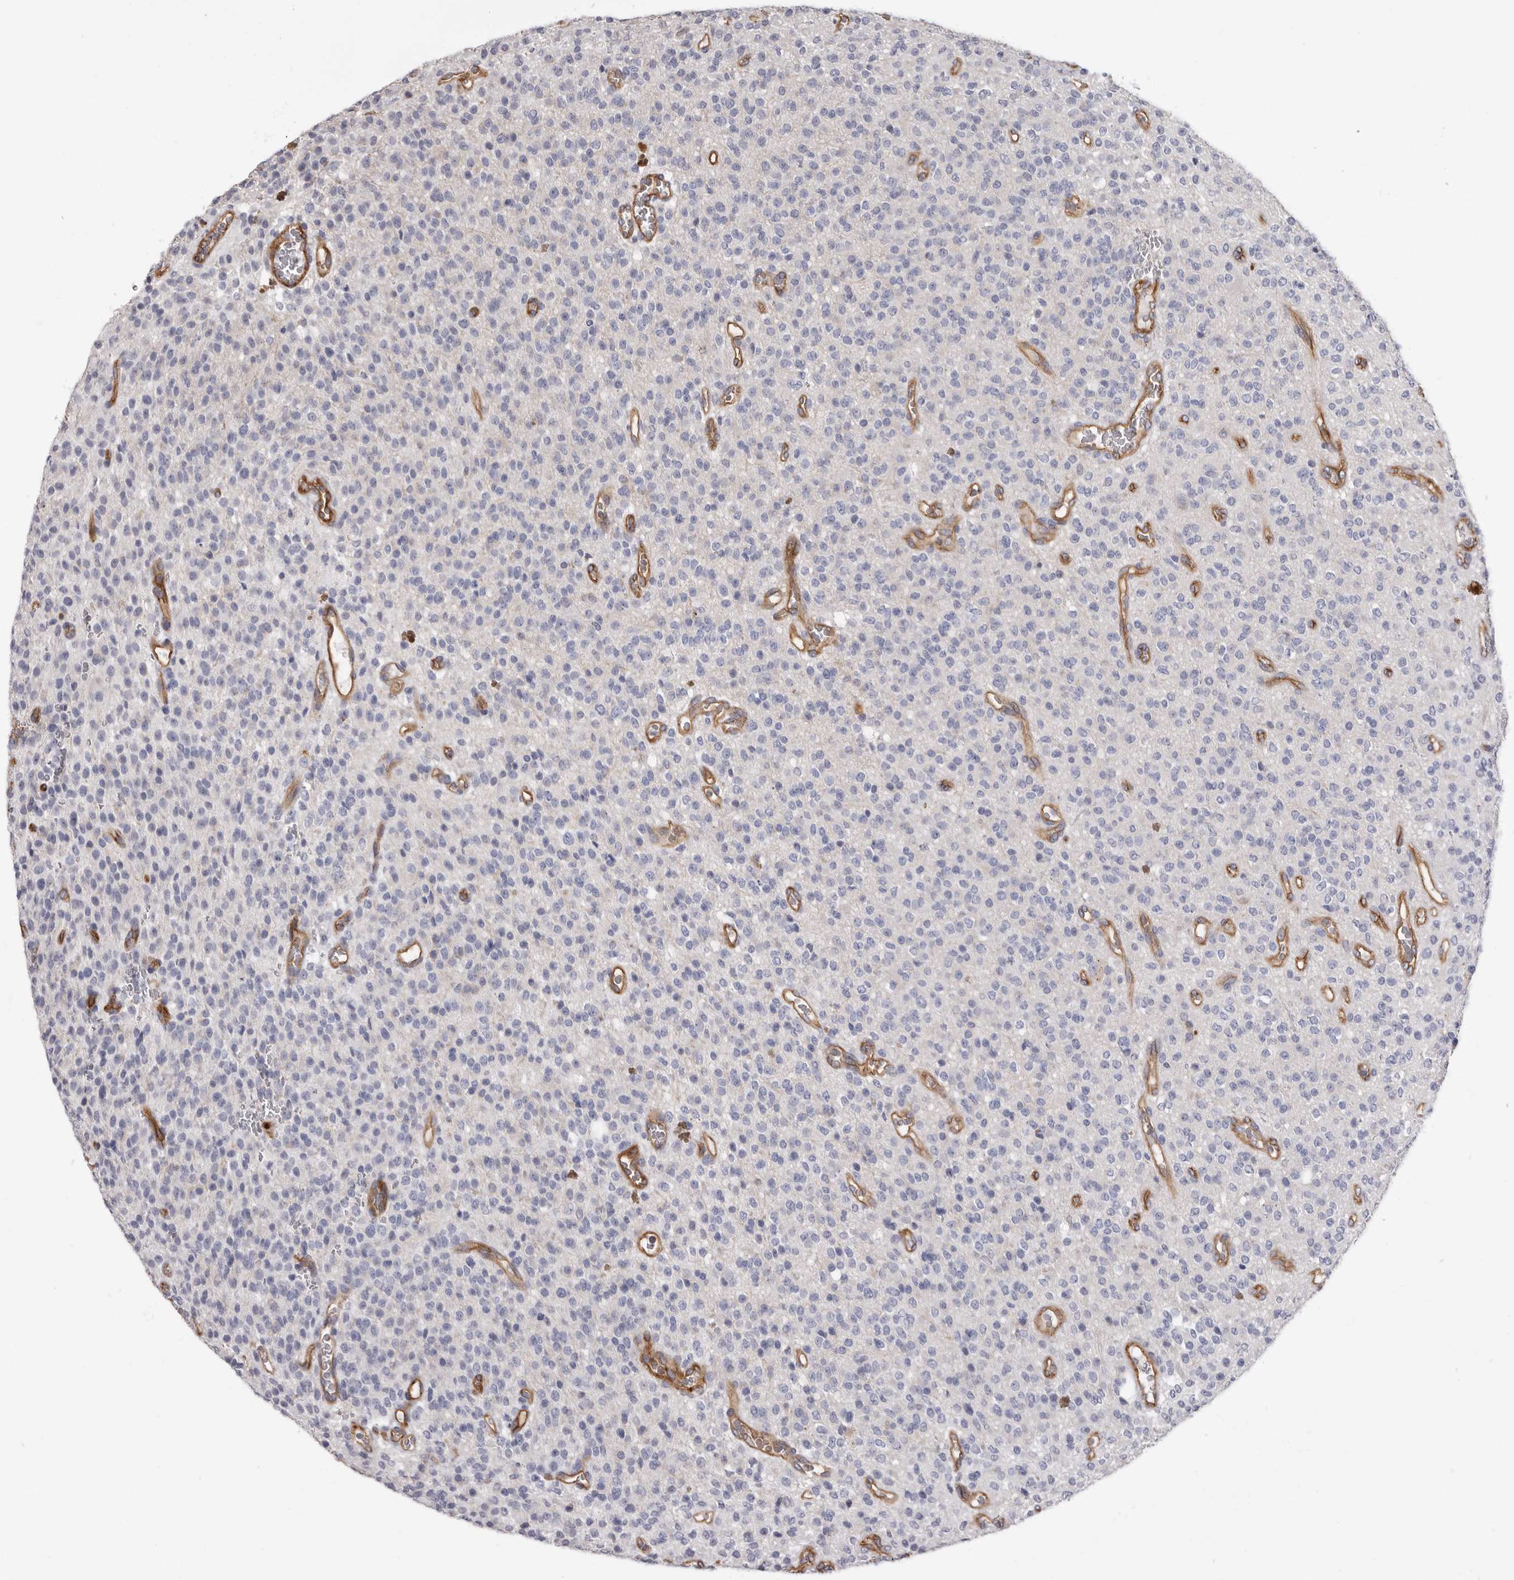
{"staining": {"intensity": "negative", "quantity": "none", "location": "none"}, "tissue": "glioma", "cell_type": "Tumor cells", "image_type": "cancer", "snomed": [{"axis": "morphology", "description": "Glioma, malignant, High grade"}, {"axis": "topography", "description": "Brain"}], "caption": "Immunohistochemistry (IHC) histopathology image of glioma stained for a protein (brown), which displays no positivity in tumor cells.", "gene": "ADGRL4", "patient": {"sex": "male", "age": 34}}